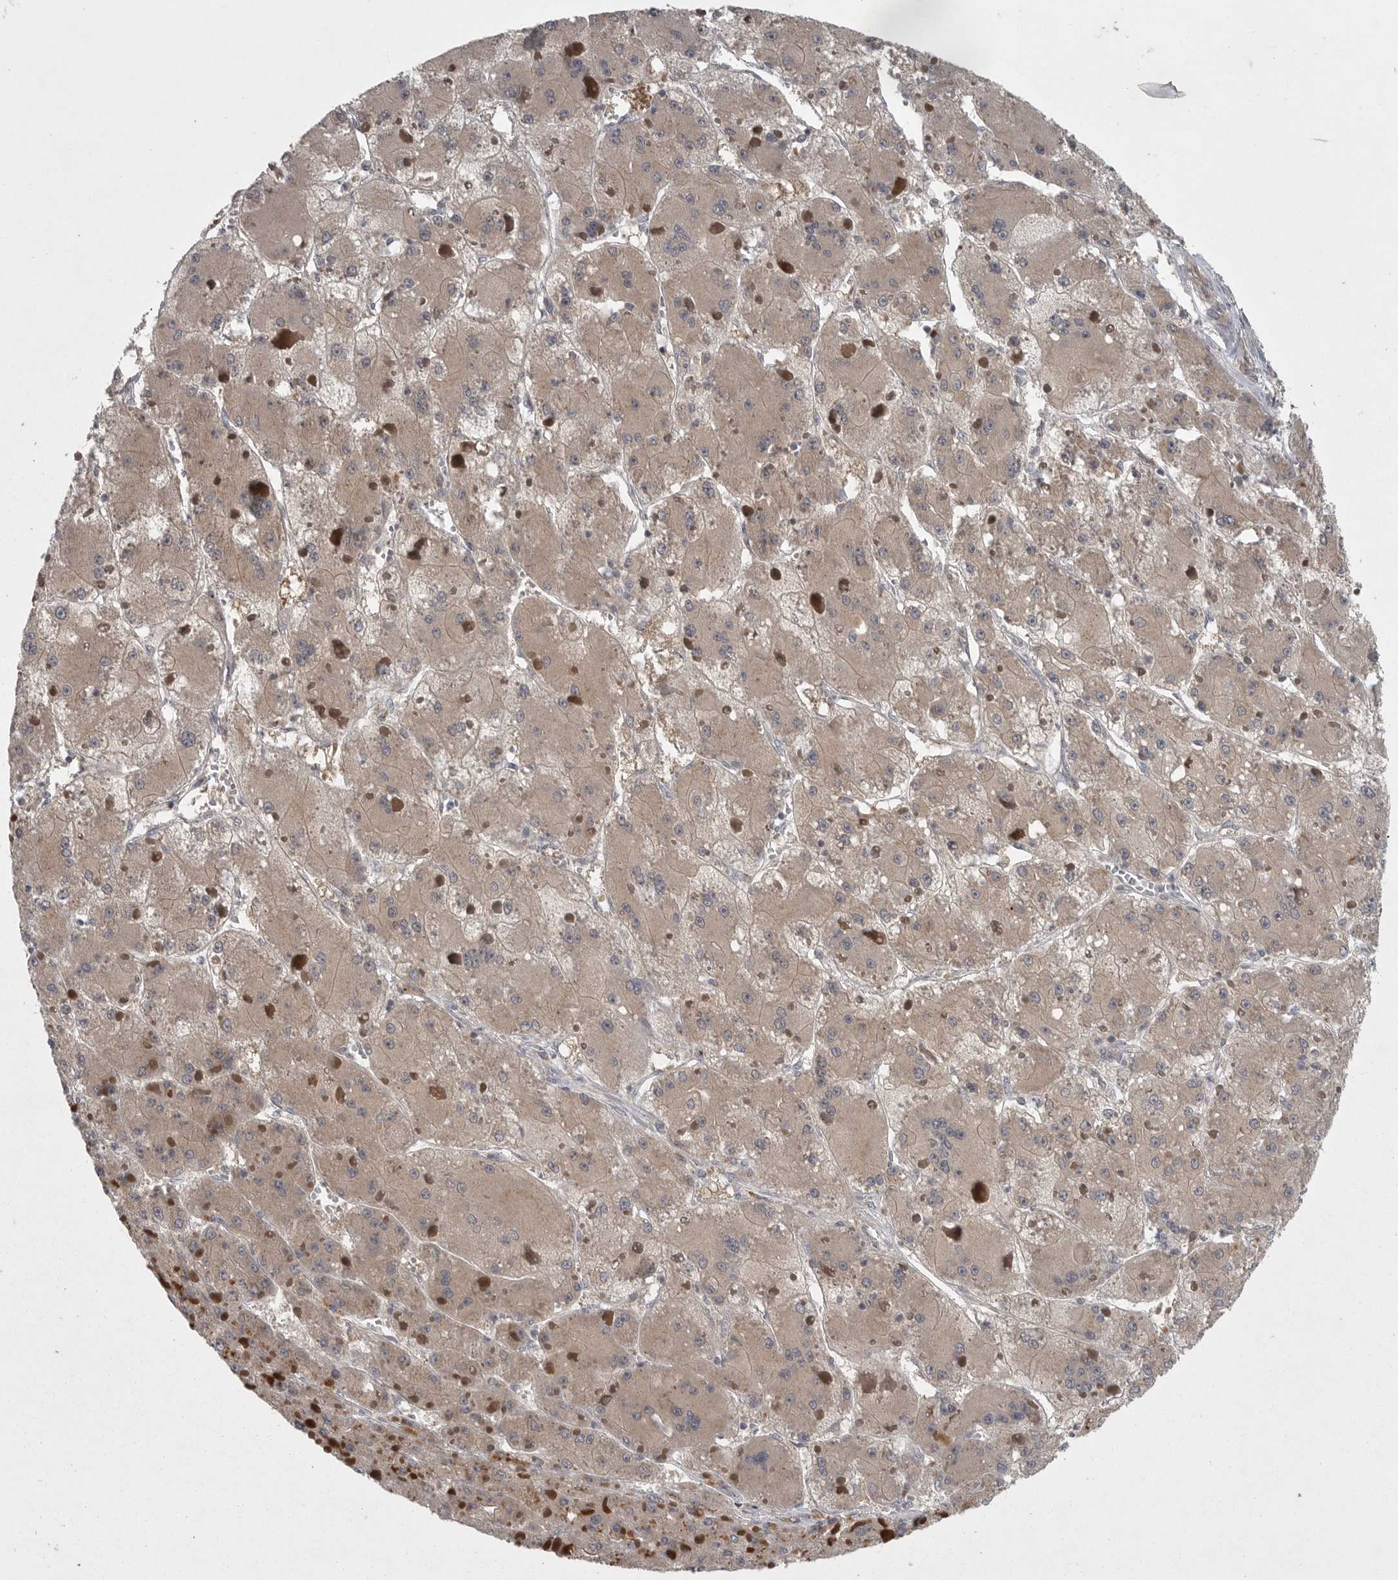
{"staining": {"intensity": "moderate", "quantity": ">75%", "location": "cytoplasmic/membranous"}, "tissue": "liver cancer", "cell_type": "Tumor cells", "image_type": "cancer", "snomed": [{"axis": "morphology", "description": "Carcinoma, Hepatocellular, NOS"}, {"axis": "topography", "description": "Liver"}], "caption": "Protein analysis of liver cancer (hepatocellular carcinoma) tissue reveals moderate cytoplasmic/membranous positivity in approximately >75% of tumor cells.", "gene": "PHF13", "patient": {"sex": "female", "age": 73}}